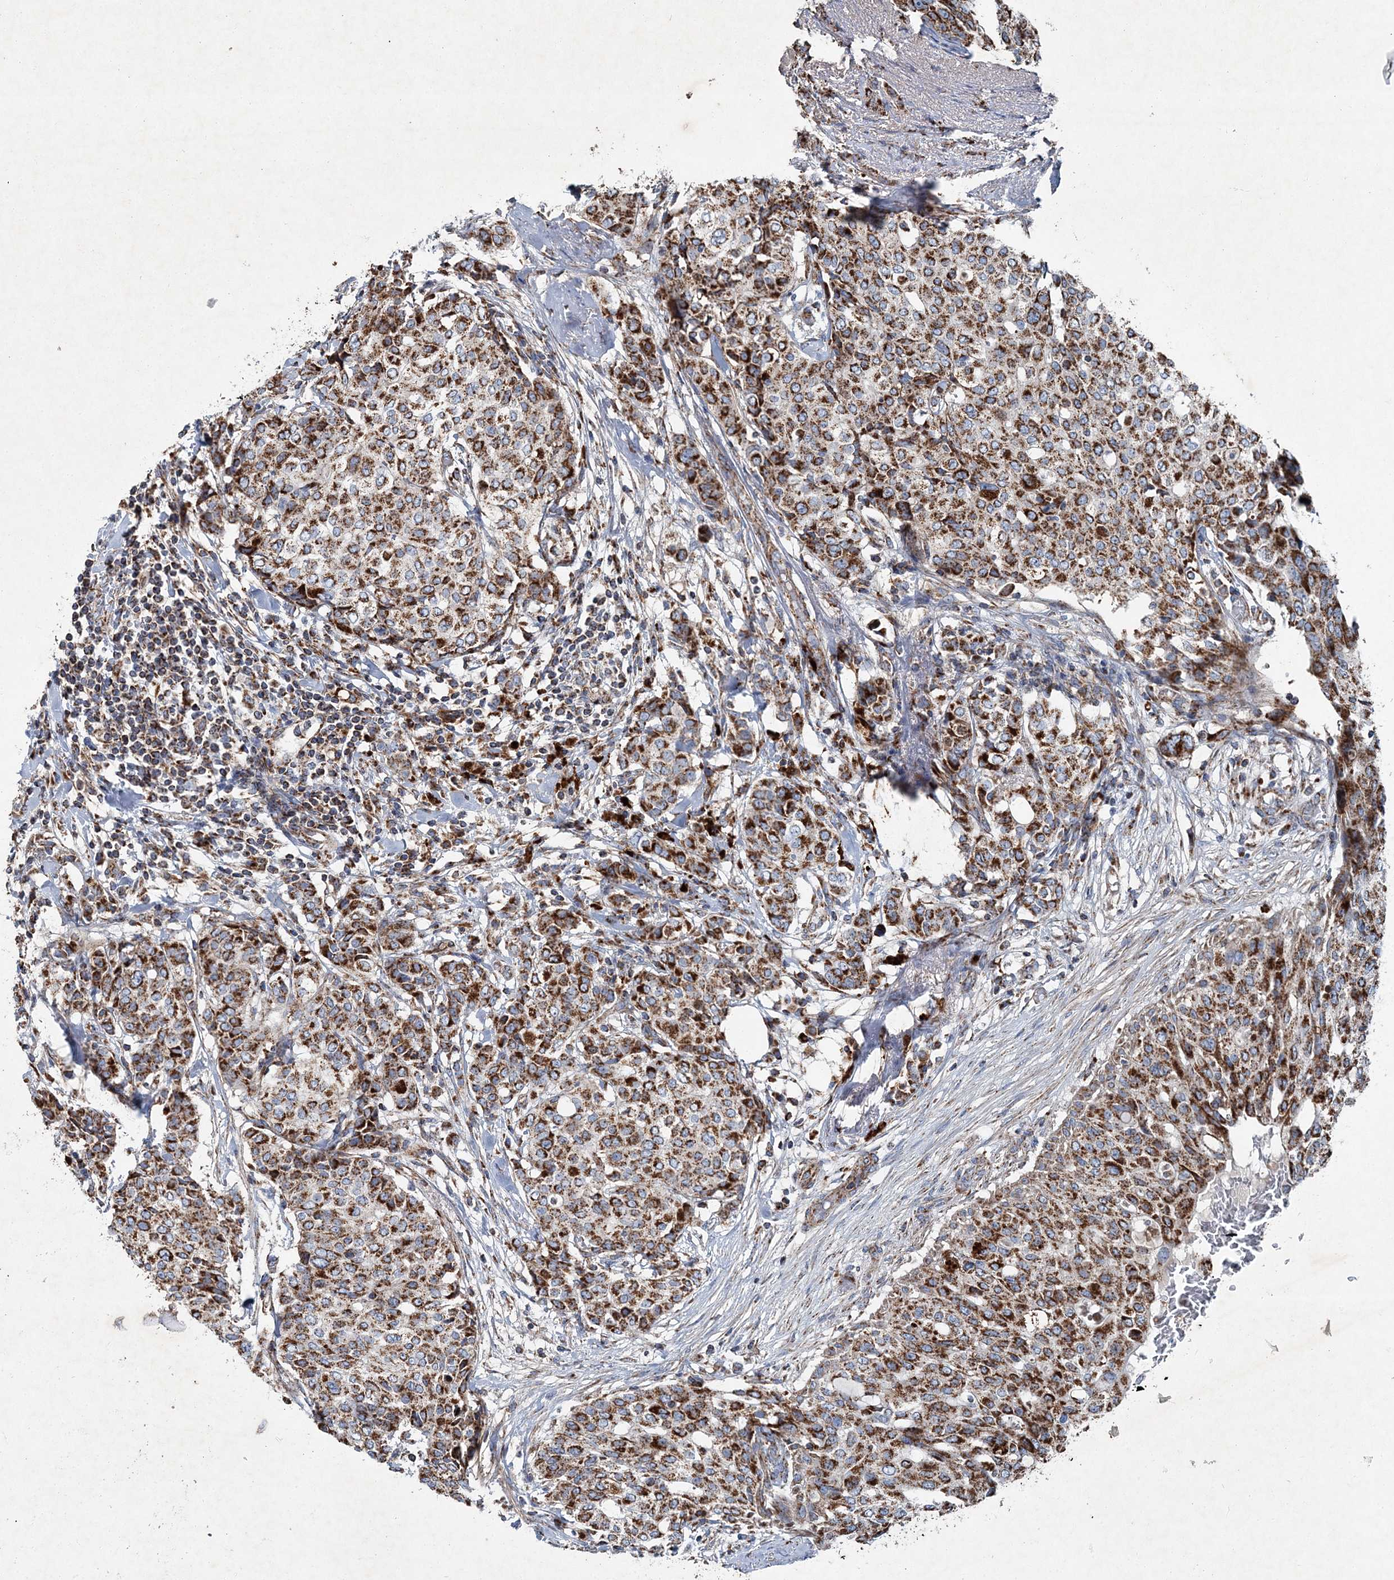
{"staining": {"intensity": "strong", "quantity": ">75%", "location": "cytoplasmic/membranous"}, "tissue": "breast cancer", "cell_type": "Tumor cells", "image_type": "cancer", "snomed": [{"axis": "morphology", "description": "Lobular carcinoma"}, {"axis": "topography", "description": "Breast"}], "caption": "There is high levels of strong cytoplasmic/membranous staining in tumor cells of breast cancer, as demonstrated by immunohistochemical staining (brown color).", "gene": "SPAG16", "patient": {"sex": "female", "age": 51}}